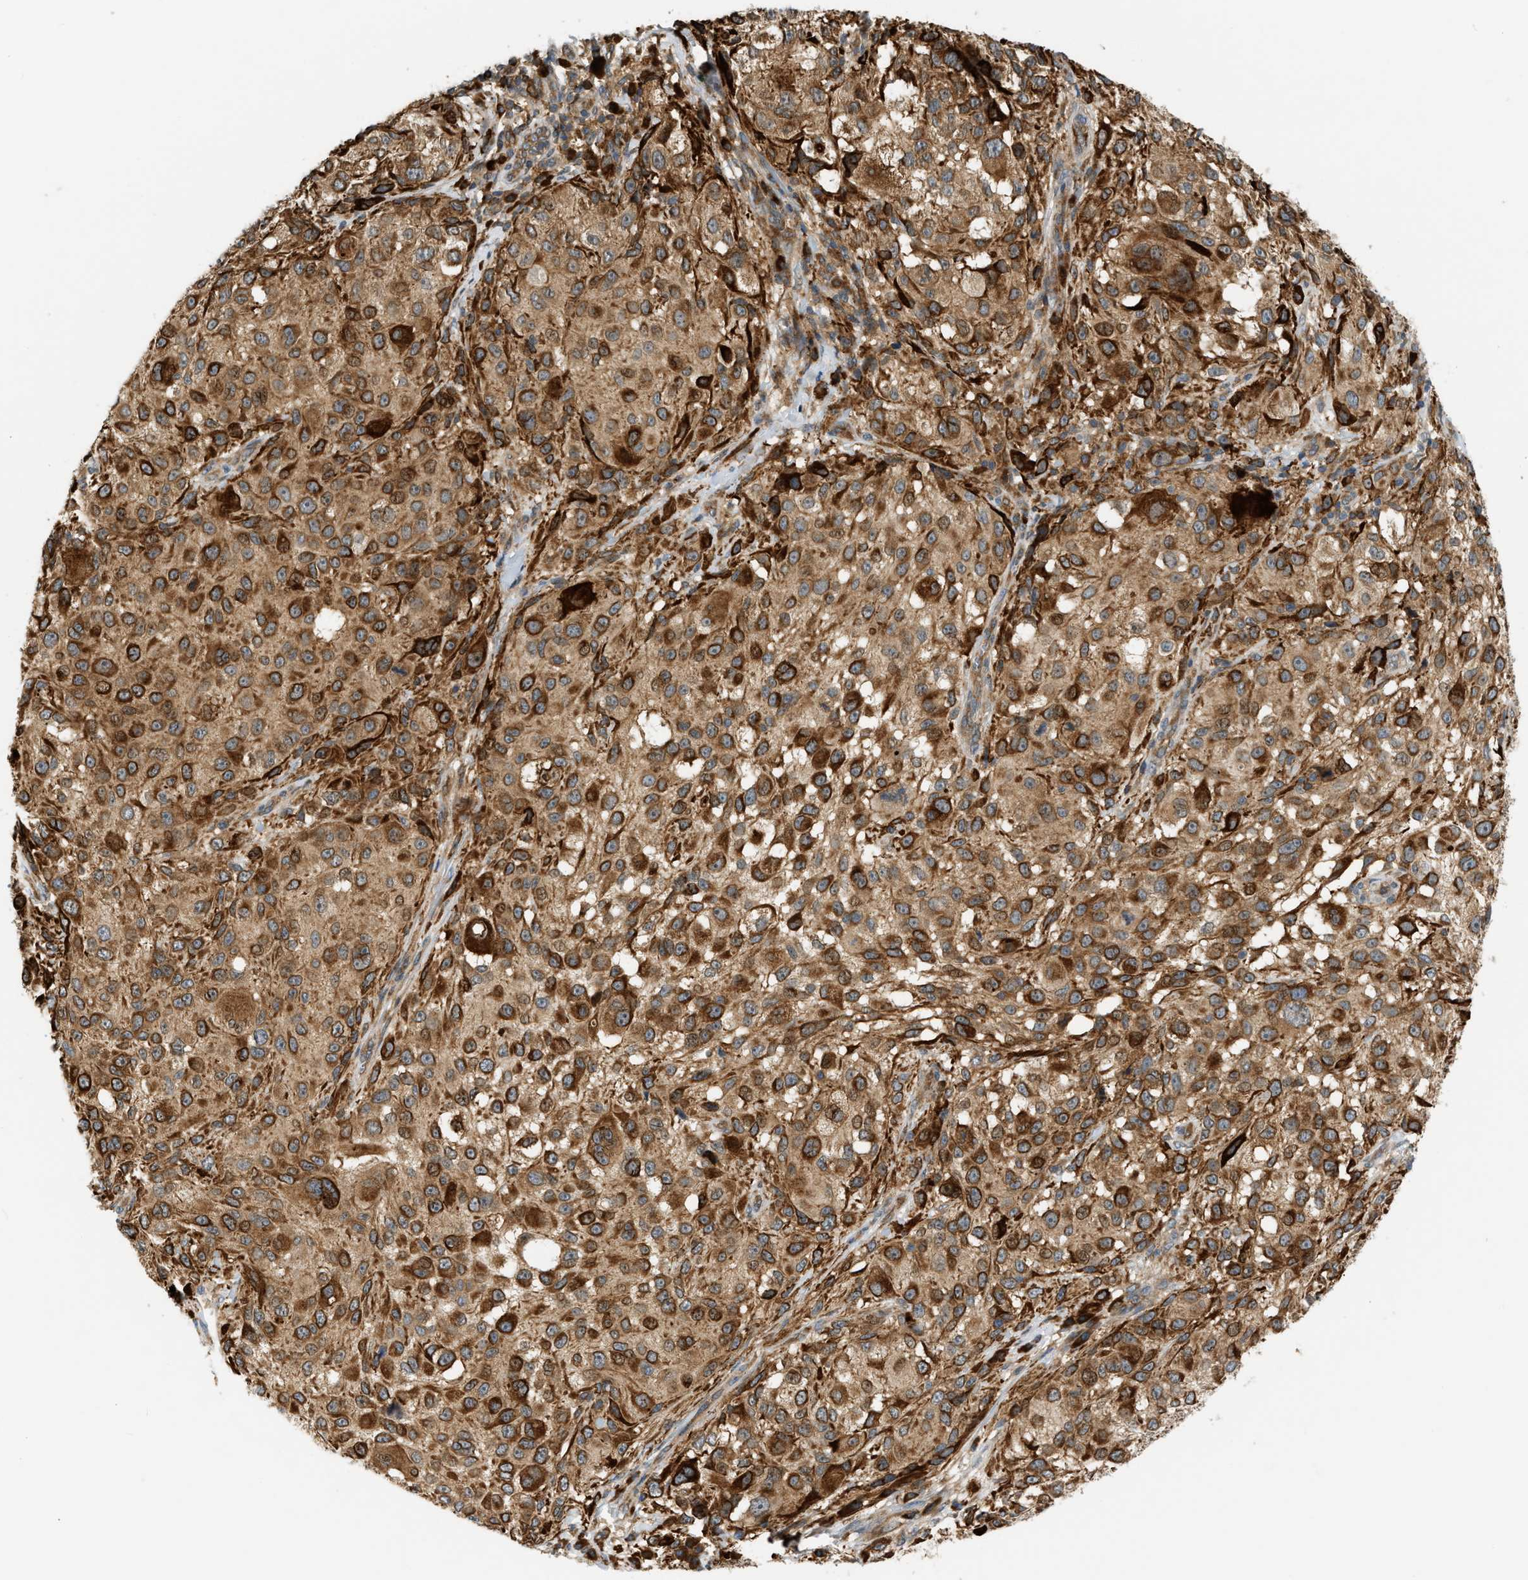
{"staining": {"intensity": "strong", "quantity": ">75%", "location": "cytoplasmic/membranous"}, "tissue": "melanoma", "cell_type": "Tumor cells", "image_type": "cancer", "snomed": [{"axis": "morphology", "description": "Necrosis, NOS"}, {"axis": "morphology", "description": "Malignant melanoma, NOS"}, {"axis": "topography", "description": "Skin"}], "caption": "This photomicrograph displays IHC staining of melanoma, with high strong cytoplasmic/membranous expression in about >75% of tumor cells.", "gene": "PLCG2", "patient": {"sex": "female", "age": 87}}